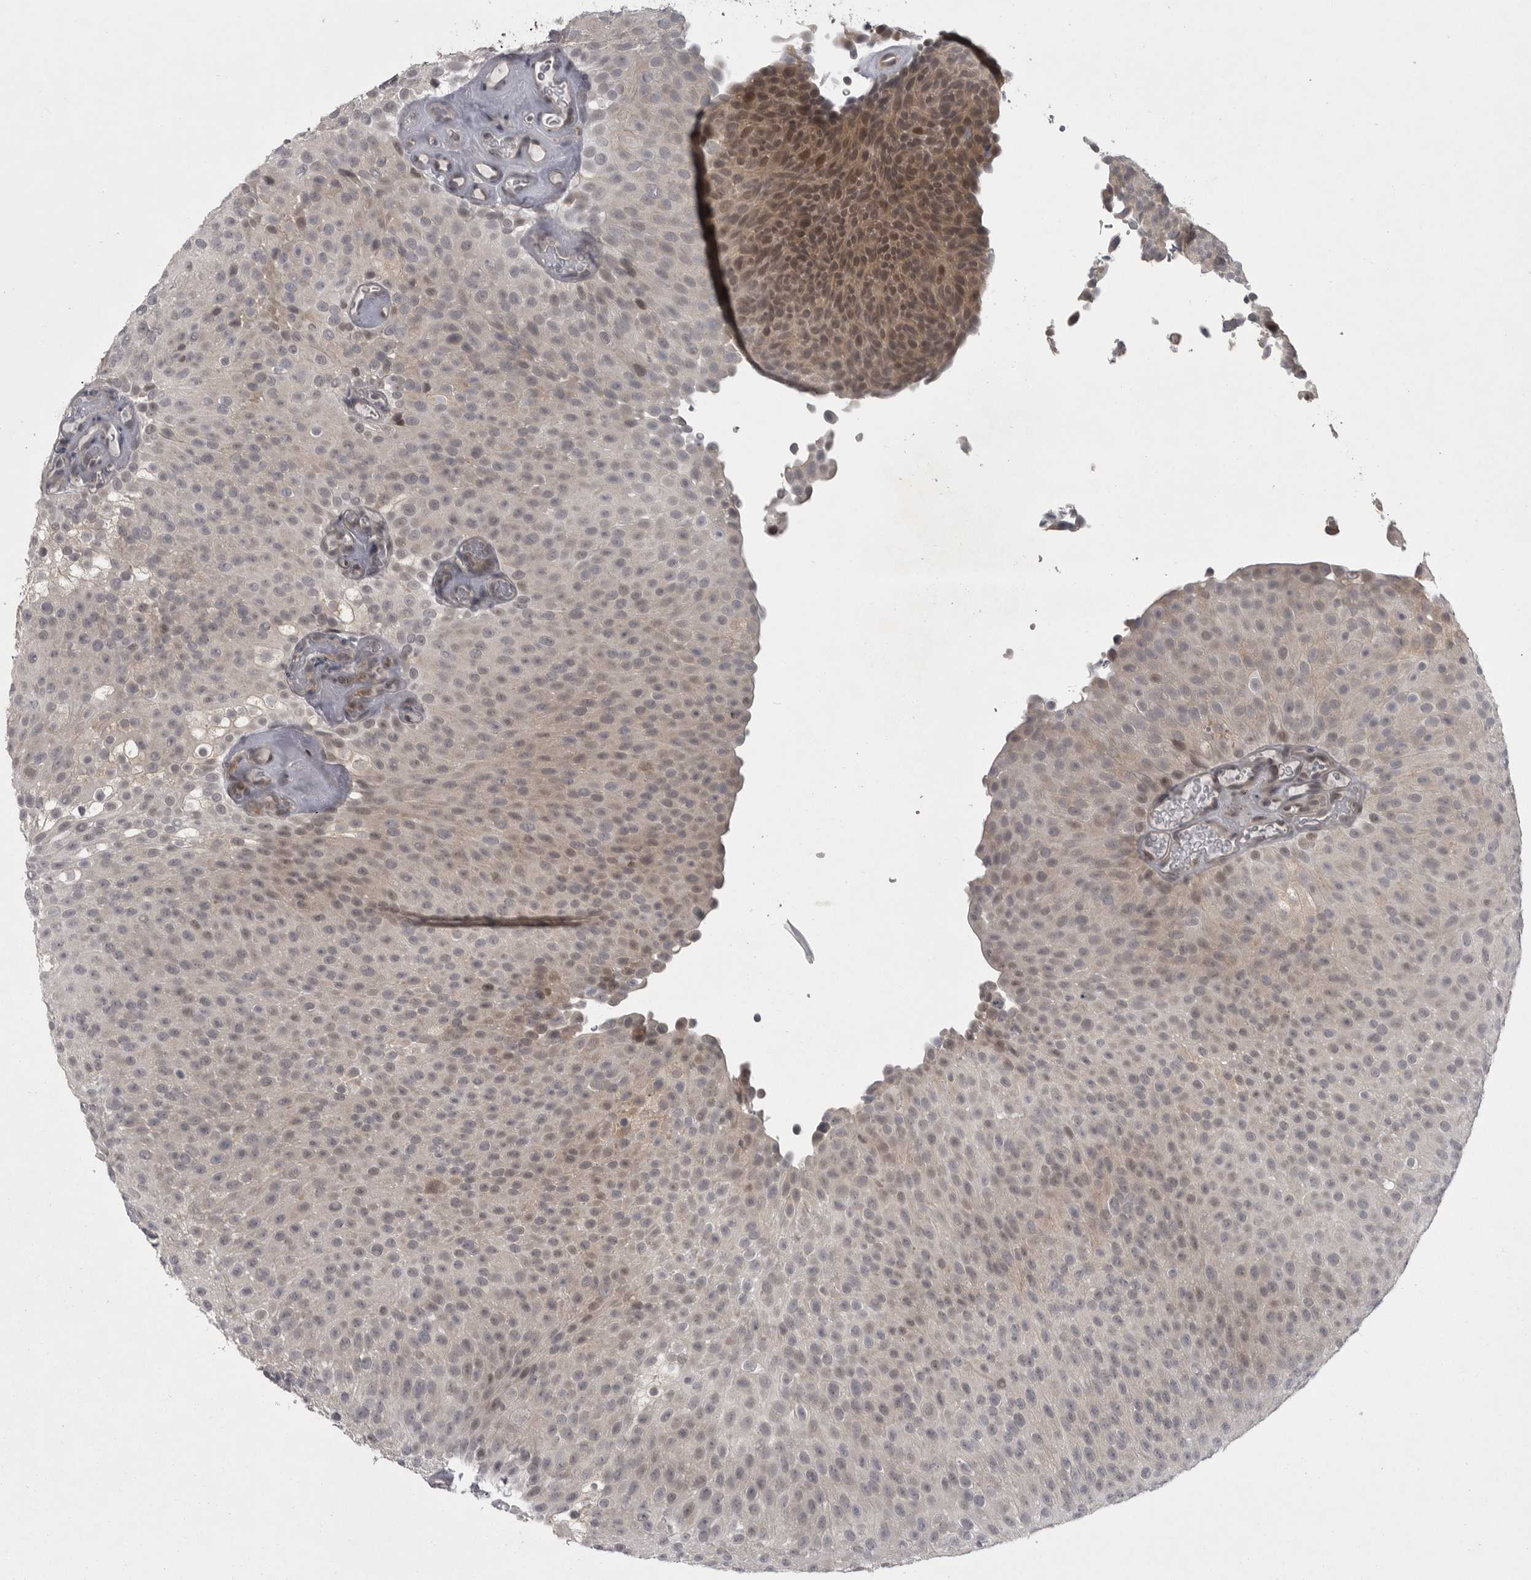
{"staining": {"intensity": "moderate", "quantity": "<25%", "location": "nuclear"}, "tissue": "urothelial cancer", "cell_type": "Tumor cells", "image_type": "cancer", "snomed": [{"axis": "morphology", "description": "Urothelial carcinoma, Low grade"}, {"axis": "topography", "description": "Urinary bladder"}], "caption": "Protein expression analysis of urothelial carcinoma (low-grade) displays moderate nuclear positivity in approximately <25% of tumor cells.", "gene": "PHF13", "patient": {"sex": "male", "age": 78}}